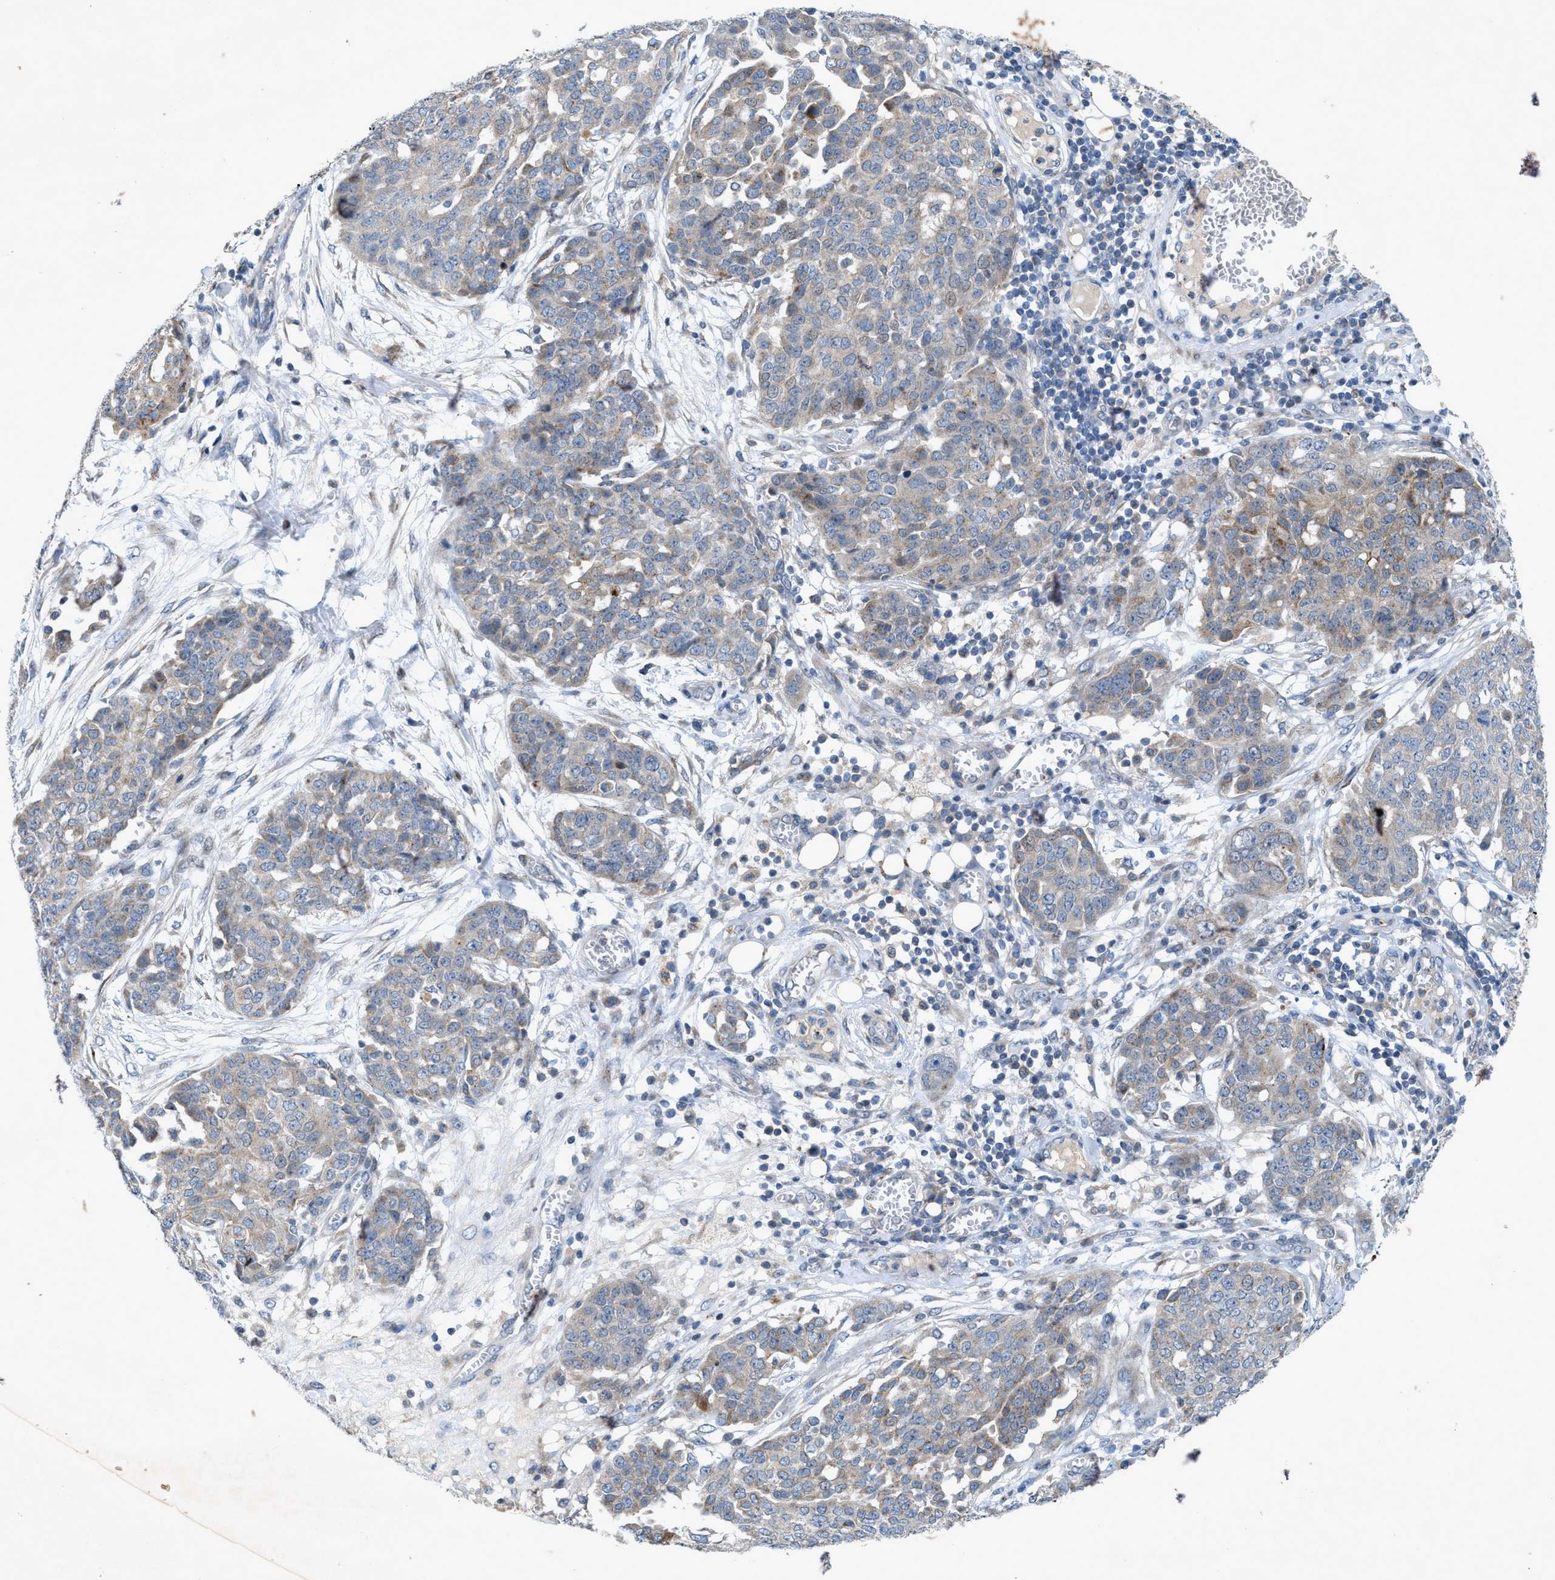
{"staining": {"intensity": "weak", "quantity": "25%-75%", "location": "cytoplasmic/membranous,nuclear"}, "tissue": "ovarian cancer", "cell_type": "Tumor cells", "image_type": "cancer", "snomed": [{"axis": "morphology", "description": "Cystadenocarcinoma, serous, NOS"}, {"axis": "topography", "description": "Soft tissue"}, {"axis": "topography", "description": "Ovary"}], "caption": "Immunohistochemistry of ovarian cancer shows low levels of weak cytoplasmic/membranous and nuclear expression in about 25%-75% of tumor cells. The protein is shown in brown color, while the nuclei are stained blue.", "gene": "URGCP", "patient": {"sex": "female", "age": 57}}